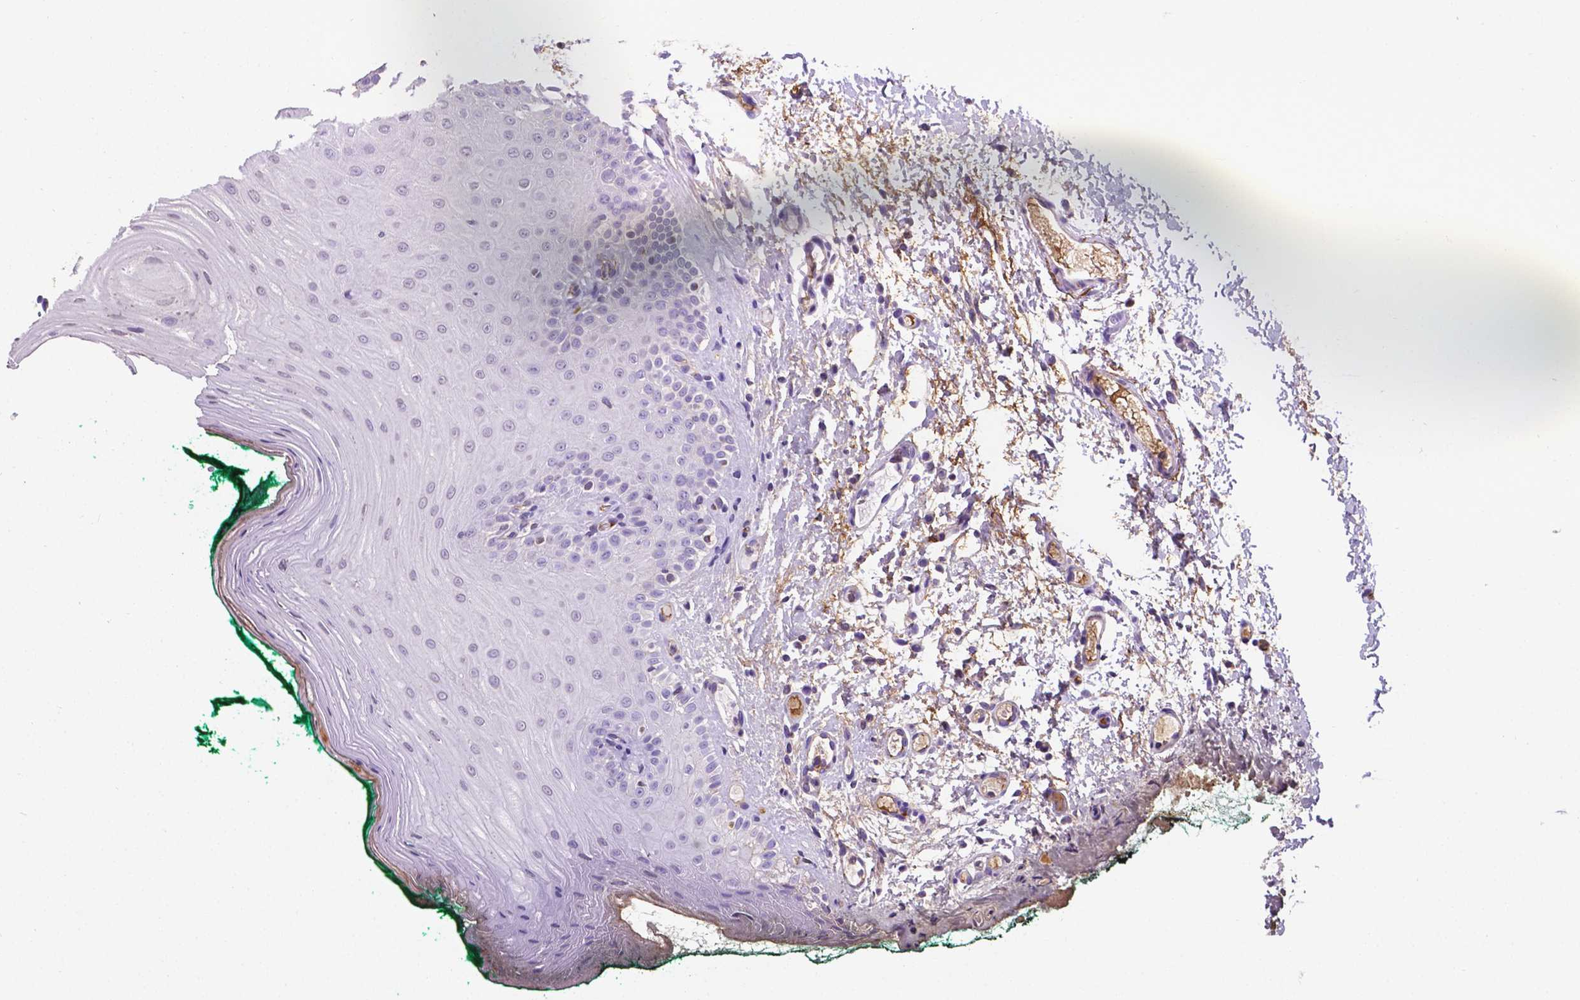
{"staining": {"intensity": "negative", "quantity": "none", "location": "none"}, "tissue": "oral mucosa", "cell_type": "Squamous epithelial cells", "image_type": "normal", "snomed": [{"axis": "morphology", "description": "Normal tissue, NOS"}, {"axis": "topography", "description": "Oral tissue"}], "caption": "A high-resolution image shows IHC staining of benign oral mucosa, which displays no significant expression in squamous epithelial cells.", "gene": "APOE", "patient": {"sex": "female", "age": 83}}